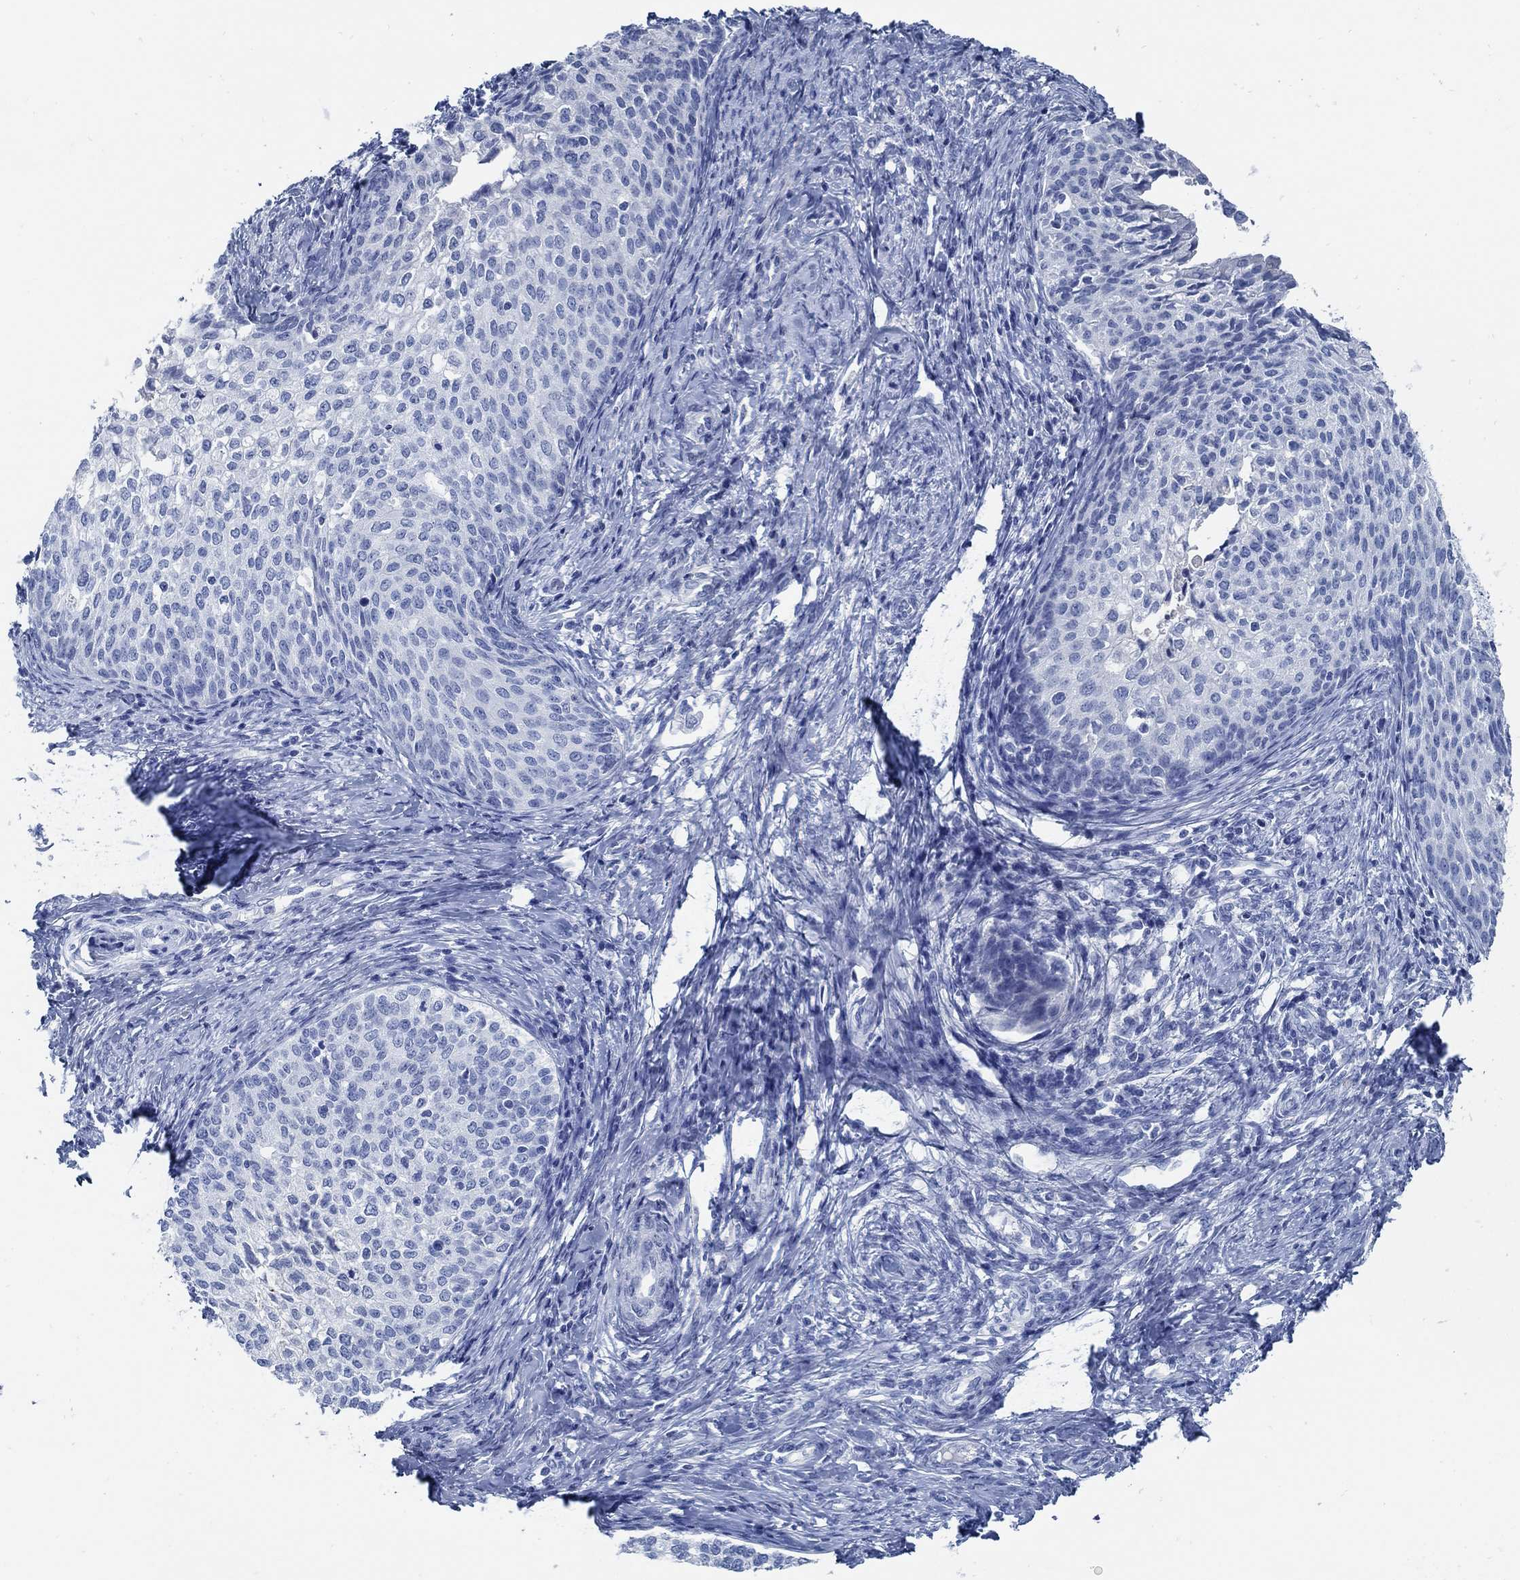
{"staining": {"intensity": "negative", "quantity": "none", "location": "none"}, "tissue": "cervical cancer", "cell_type": "Tumor cells", "image_type": "cancer", "snomed": [{"axis": "morphology", "description": "Squamous cell carcinoma, NOS"}, {"axis": "topography", "description": "Cervix"}], "caption": "Tumor cells show no significant protein expression in cervical cancer (squamous cell carcinoma).", "gene": "SLC45A1", "patient": {"sex": "female", "age": 51}}